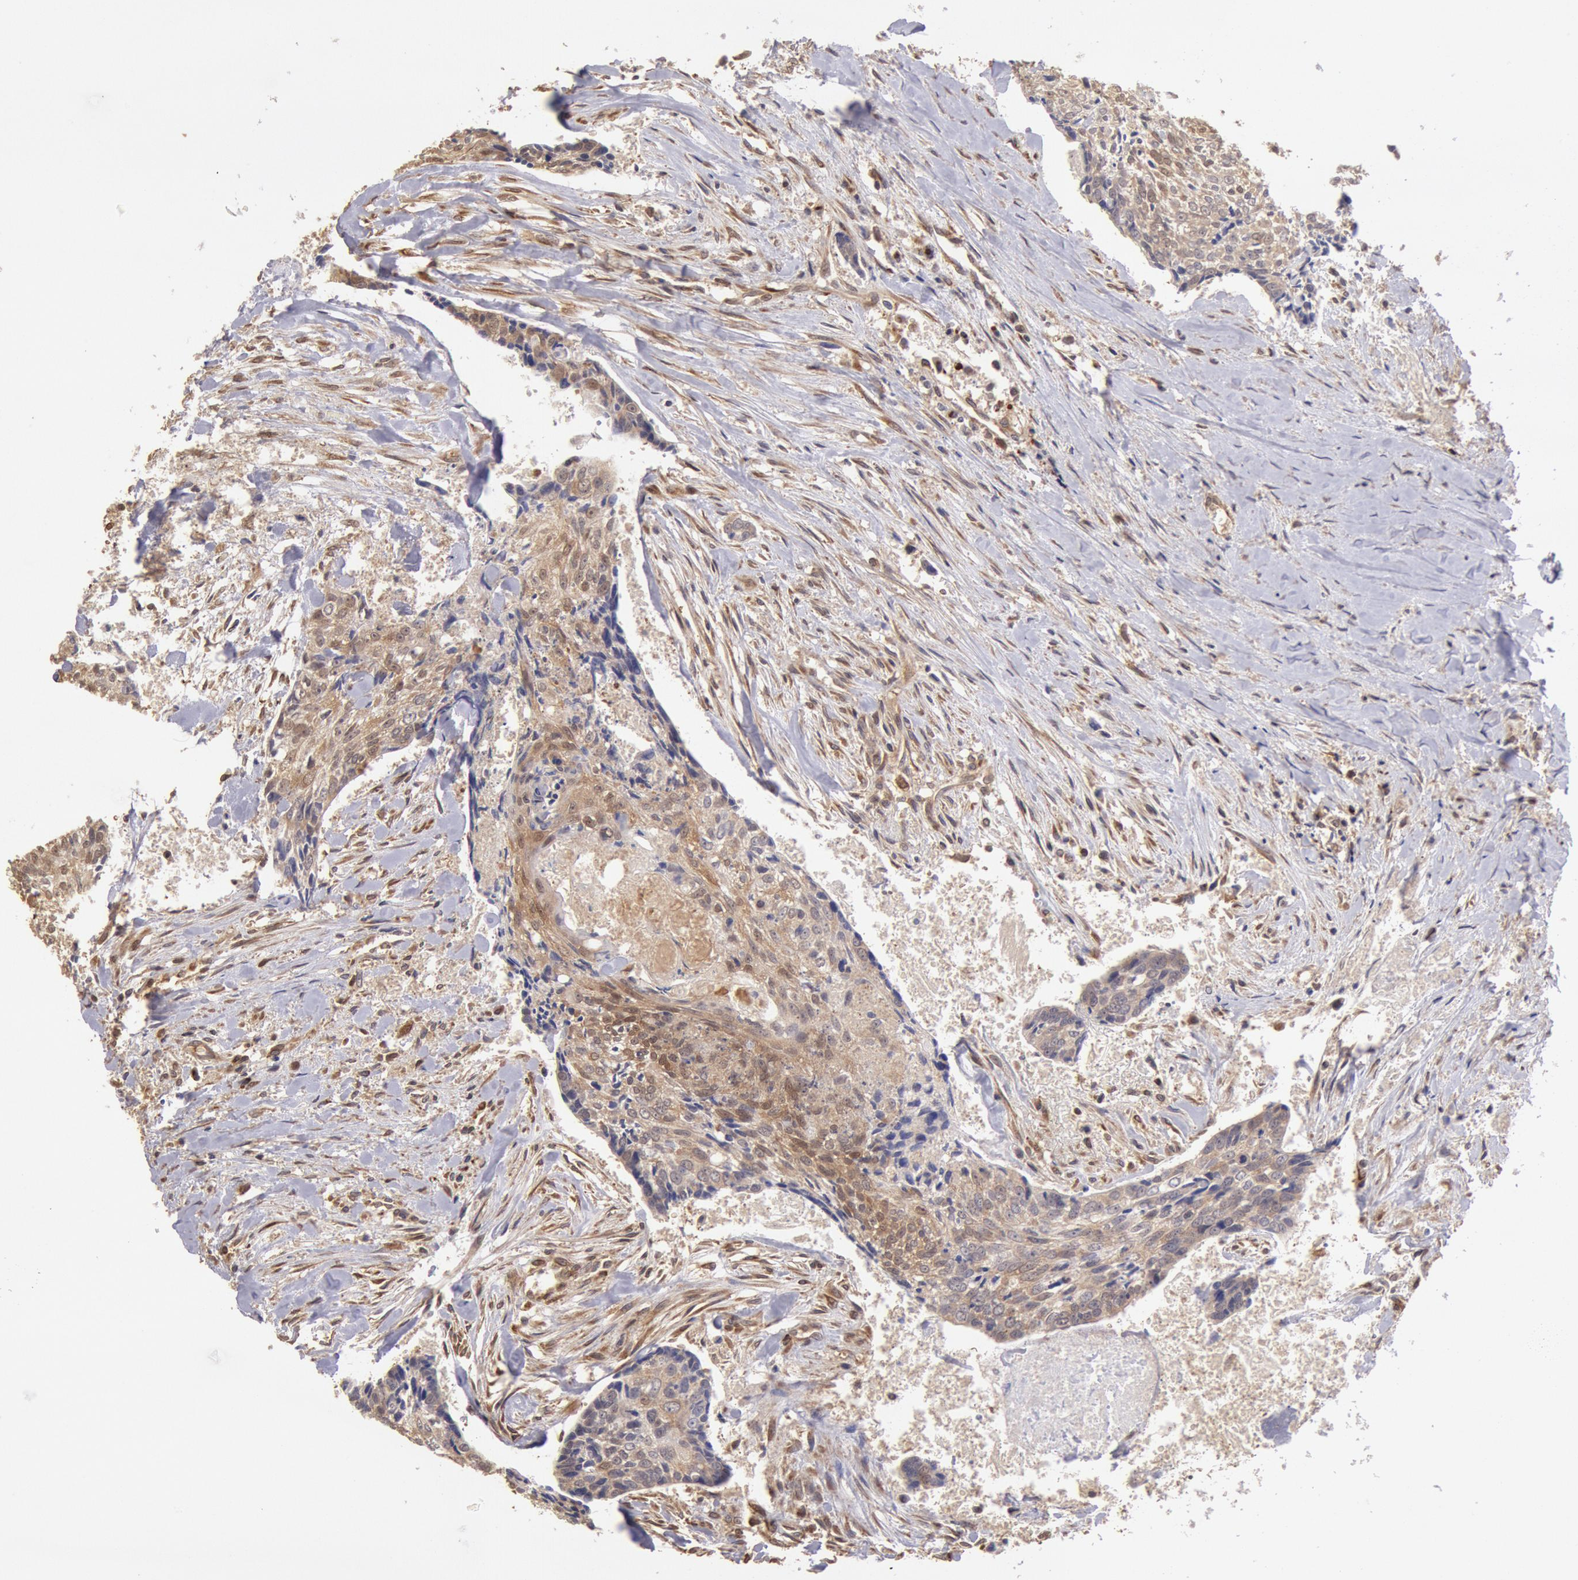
{"staining": {"intensity": "moderate", "quantity": ">75%", "location": "cytoplasmic/membranous"}, "tissue": "head and neck cancer", "cell_type": "Tumor cells", "image_type": "cancer", "snomed": [{"axis": "morphology", "description": "Squamous cell carcinoma, NOS"}, {"axis": "topography", "description": "Salivary gland"}, {"axis": "topography", "description": "Head-Neck"}], "caption": "A brown stain highlights moderate cytoplasmic/membranous positivity of a protein in human head and neck cancer (squamous cell carcinoma) tumor cells.", "gene": "COMT", "patient": {"sex": "male", "age": 70}}